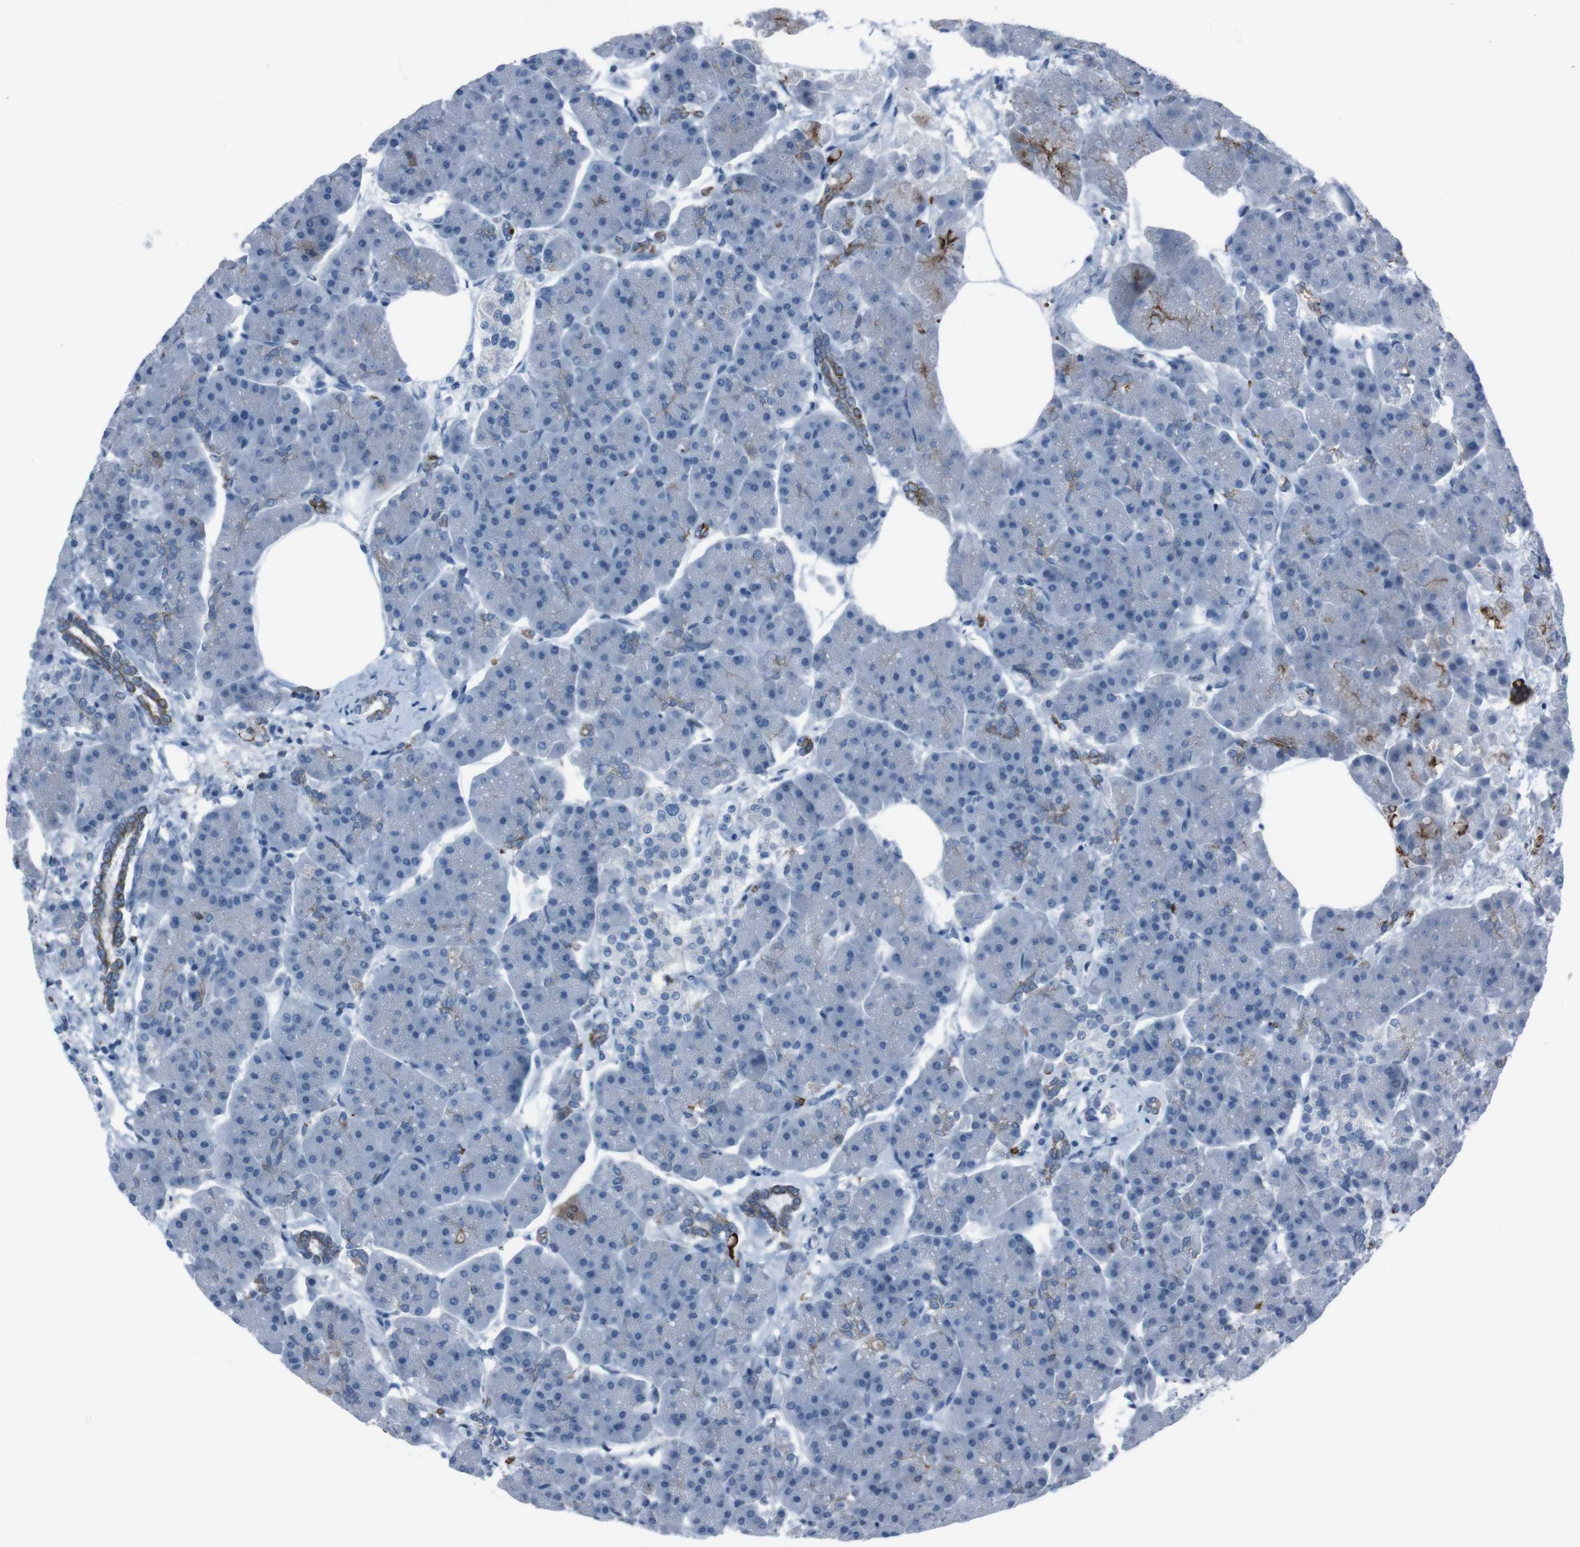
{"staining": {"intensity": "strong", "quantity": "<25%", "location": "cytoplasmic/membranous"}, "tissue": "pancreas", "cell_type": "Exocrine glandular cells", "image_type": "normal", "snomed": [{"axis": "morphology", "description": "Normal tissue, NOS"}, {"axis": "topography", "description": "Pancreas"}], "caption": "This histopathology image shows immunohistochemistry (IHC) staining of benign human pancreas, with medium strong cytoplasmic/membranous expression in approximately <25% of exocrine glandular cells.", "gene": "ST6GAL1", "patient": {"sex": "female", "age": 70}}